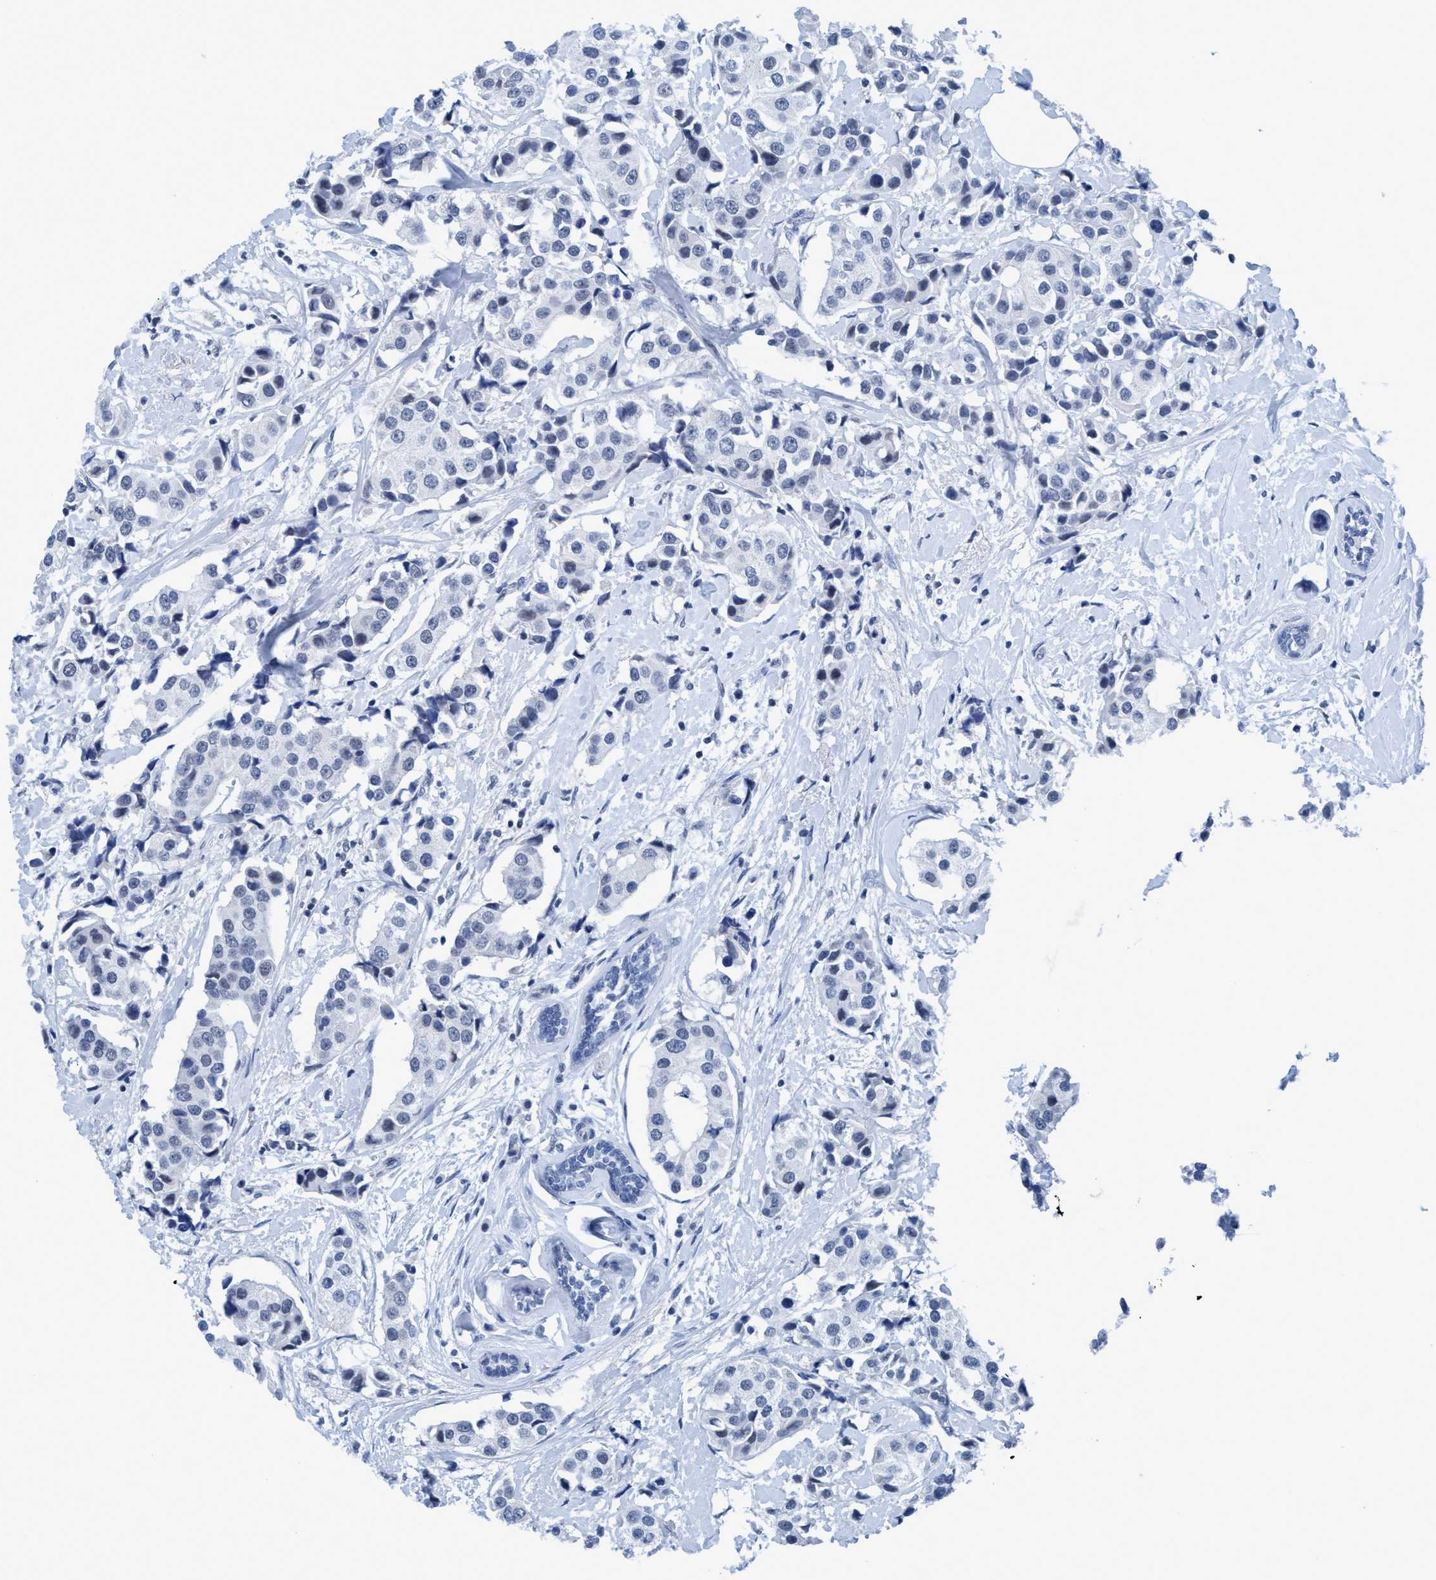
{"staining": {"intensity": "negative", "quantity": "none", "location": "none"}, "tissue": "breast cancer", "cell_type": "Tumor cells", "image_type": "cancer", "snomed": [{"axis": "morphology", "description": "Normal tissue, NOS"}, {"axis": "morphology", "description": "Duct carcinoma"}, {"axis": "topography", "description": "Breast"}], "caption": "Protein analysis of invasive ductal carcinoma (breast) displays no significant positivity in tumor cells.", "gene": "DNAI1", "patient": {"sex": "female", "age": 39}}